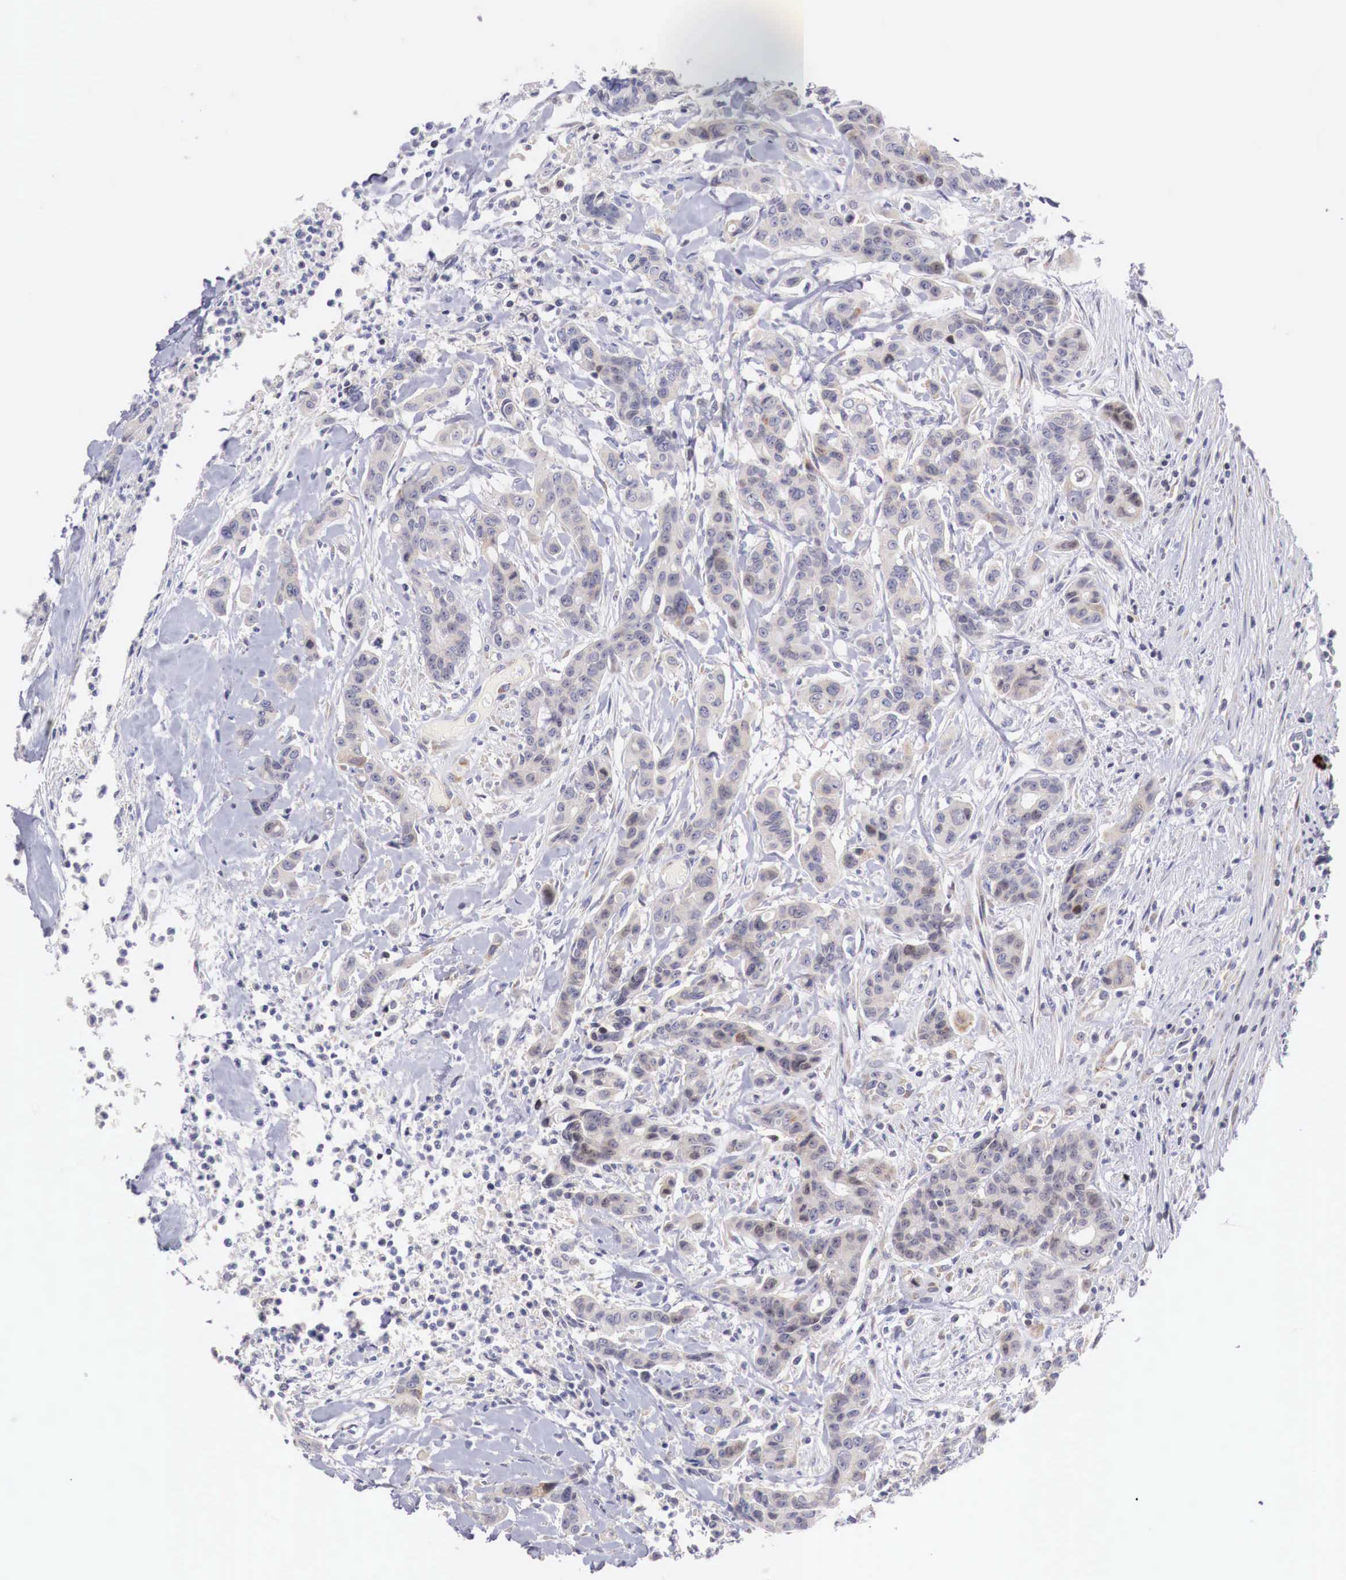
{"staining": {"intensity": "weak", "quantity": "<25%", "location": "cytoplasmic/membranous"}, "tissue": "colorectal cancer", "cell_type": "Tumor cells", "image_type": "cancer", "snomed": [{"axis": "morphology", "description": "Adenocarcinoma, NOS"}, {"axis": "topography", "description": "Colon"}], "caption": "Immunohistochemical staining of colorectal cancer (adenocarcinoma) exhibits no significant expression in tumor cells.", "gene": "CLCN5", "patient": {"sex": "female", "age": 70}}